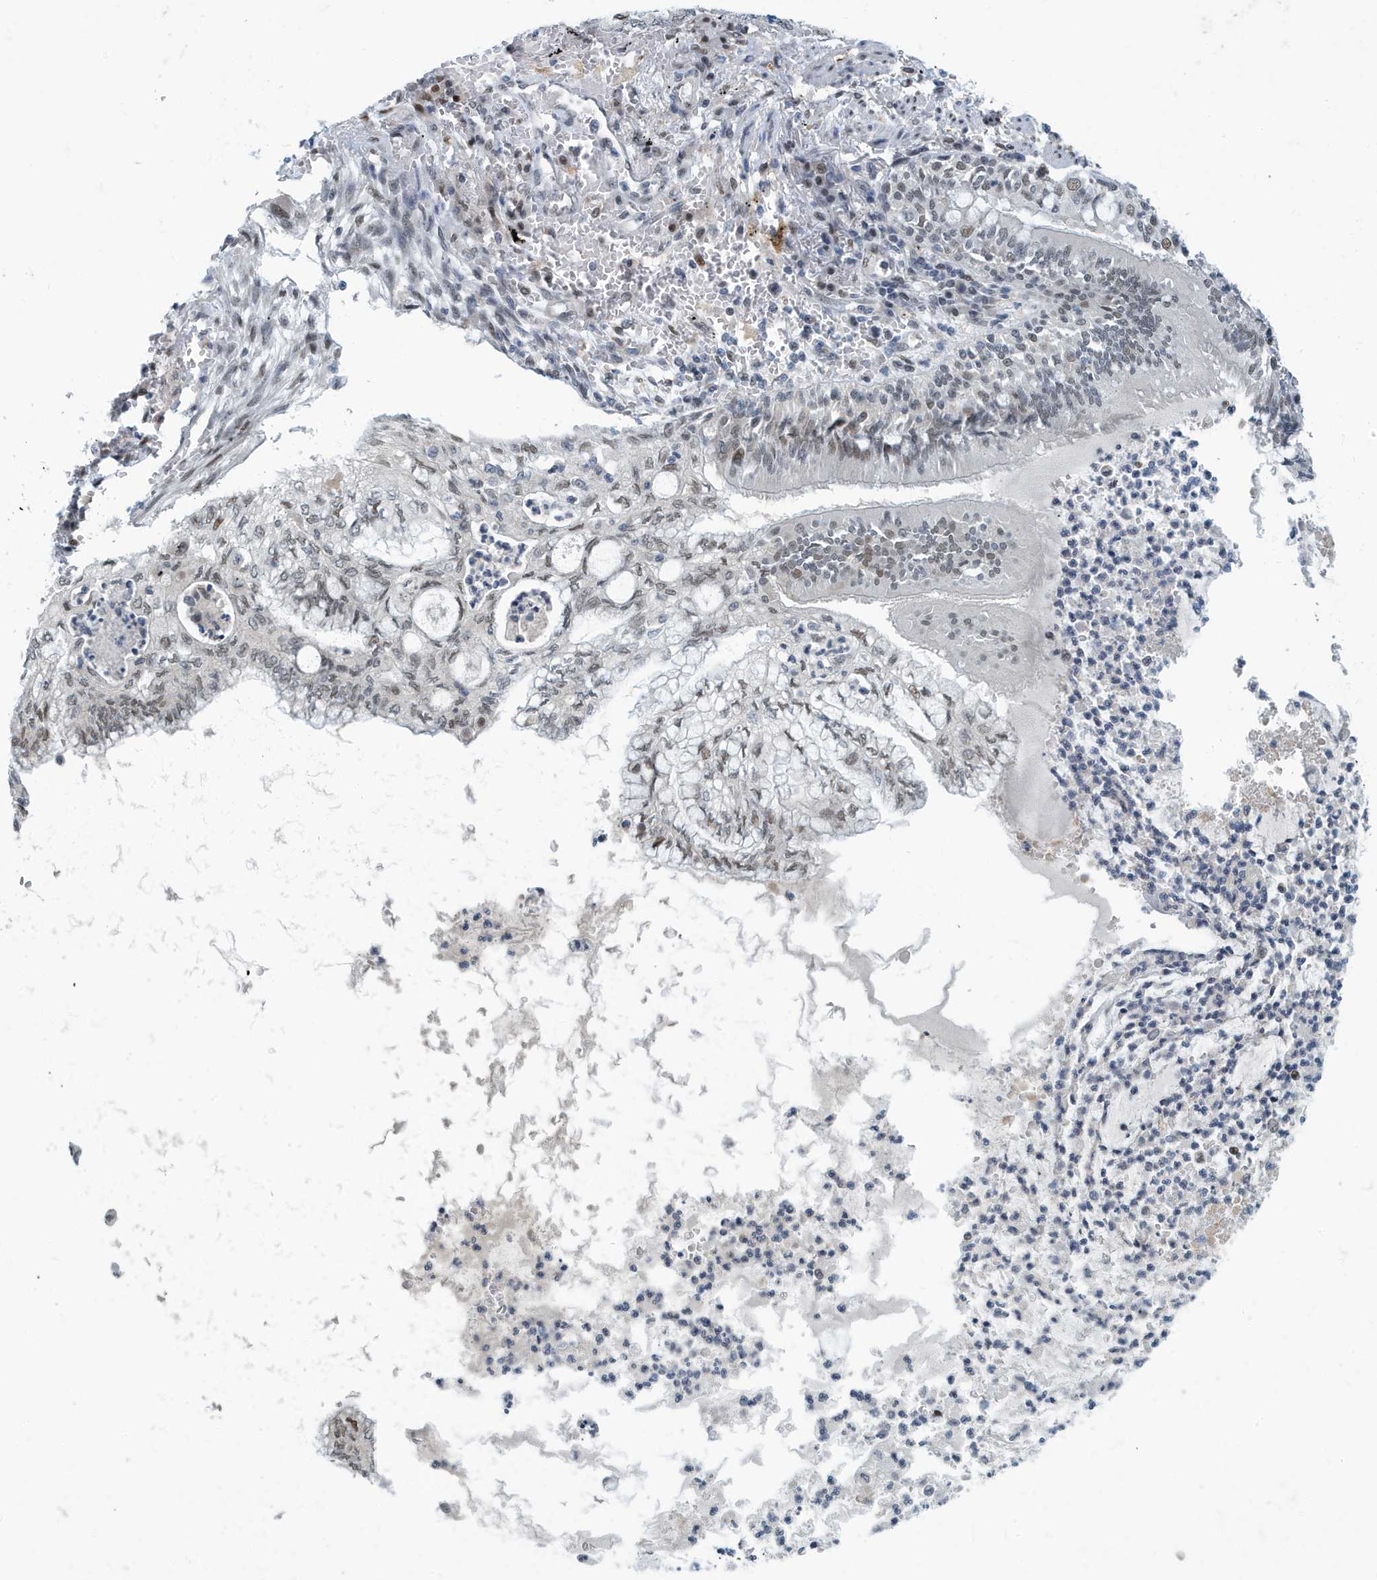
{"staining": {"intensity": "weak", "quantity": "25%-75%", "location": "nuclear"}, "tissue": "lung cancer", "cell_type": "Tumor cells", "image_type": "cancer", "snomed": [{"axis": "morphology", "description": "Adenocarcinoma, NOS"}, {"axis": "topography", "description": "Lung"}], "caption": "Protein analysis of lung adenocarcinoma tissue reveals weak nuclear expression in about 25%-75% of tumor cells.", "gene": "KIF15", "patient": {"sex": "female", "age": 70}}